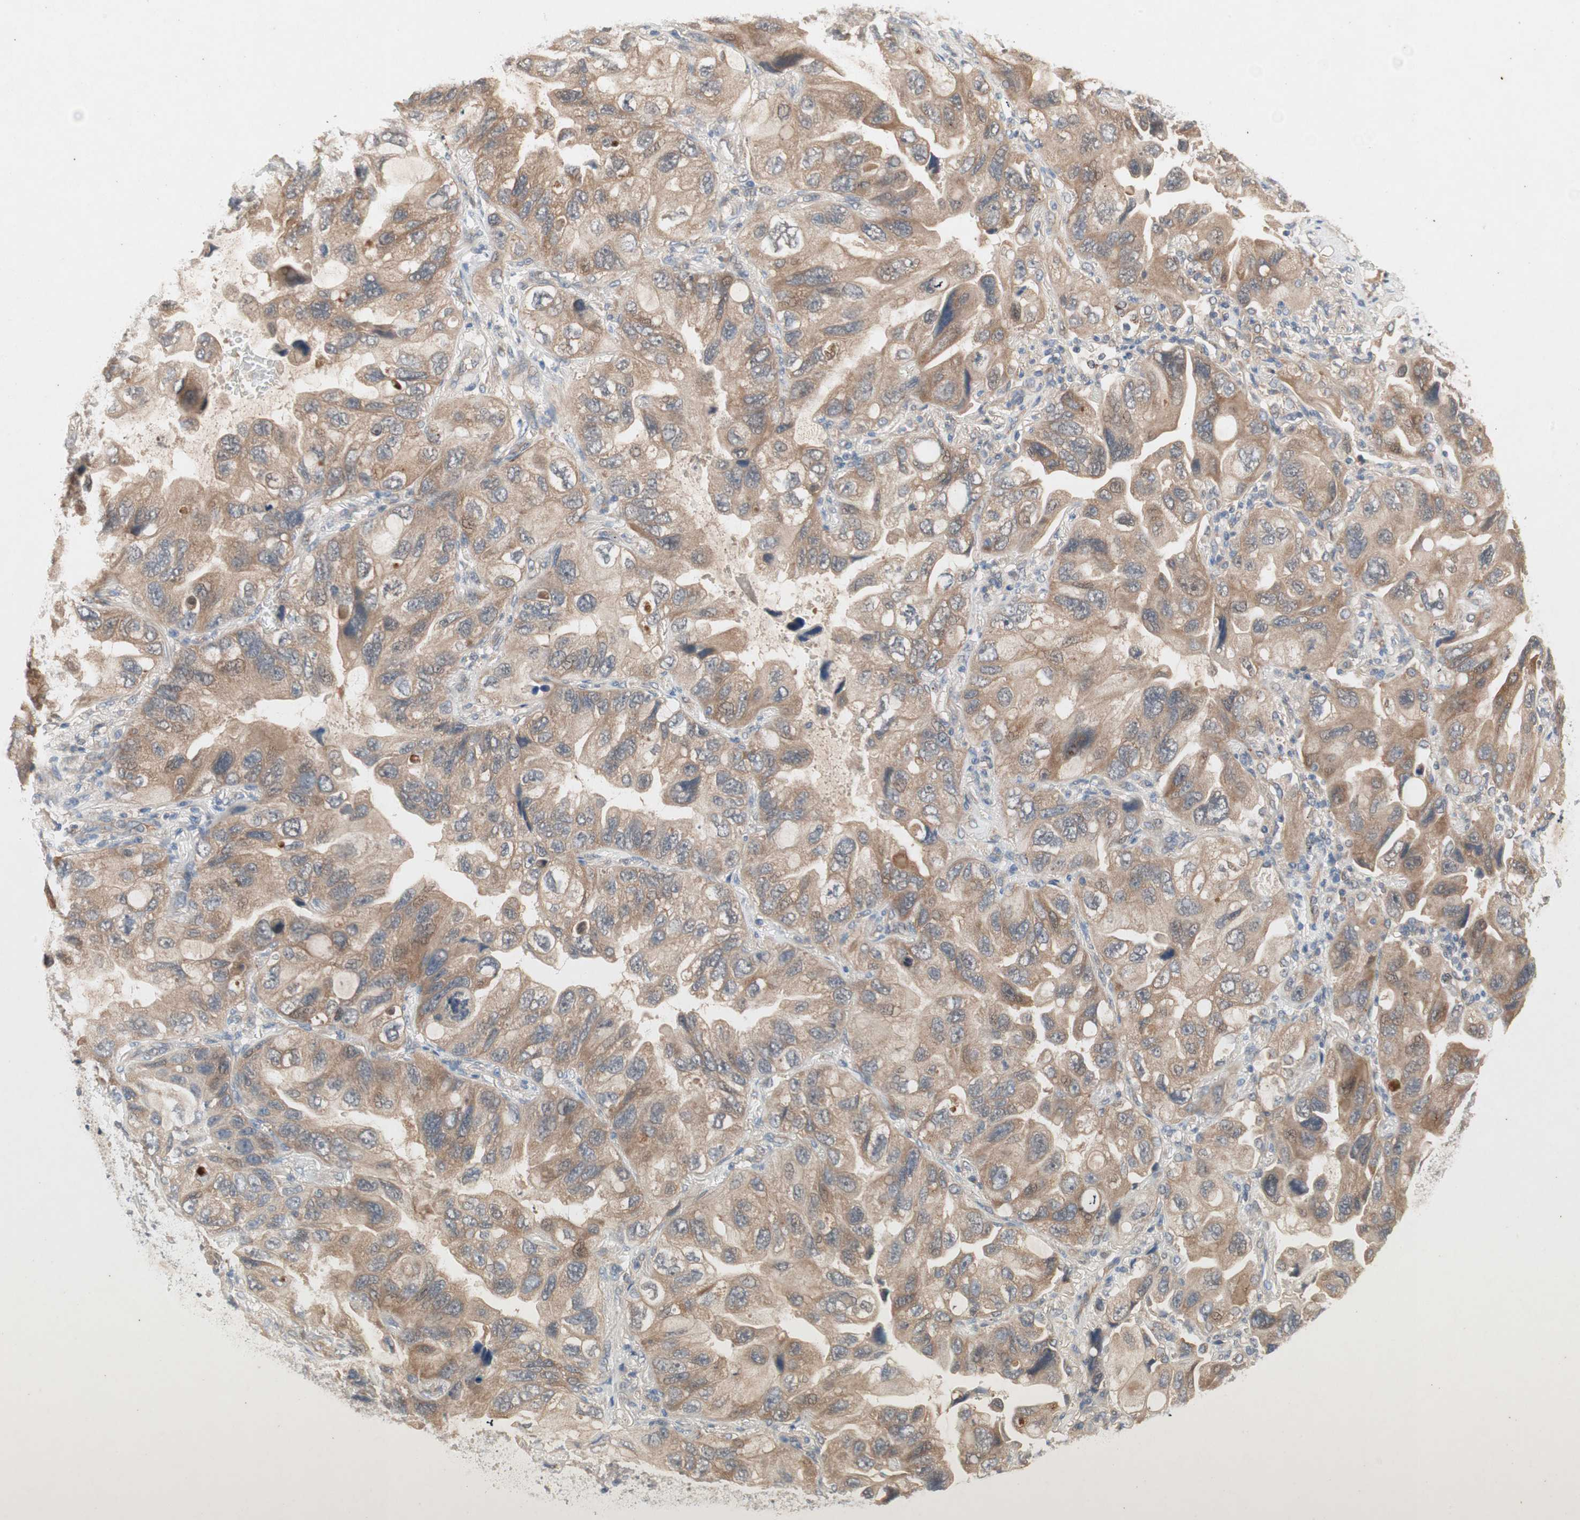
{"staining": {"intensity": "moderate", "quantity": ">75%", "location": "cytoplasmic/membranous"}, "tissue": "lung cancer", "cell_type": "Tumor cells", "image_type": "cancer", "snomed": [{"axis": "morphology", "description": "Squamous cell carcinoma, NOS"}, {"axis": "topography", "description": "Lung"}], "caption": "Lung cancer (squamous cell carcinoma) stained with a protein marker demonstrates moderate staining in tumor cells.", "gene": "NCLN", "patient": {"sex": "female", "age": 73}}